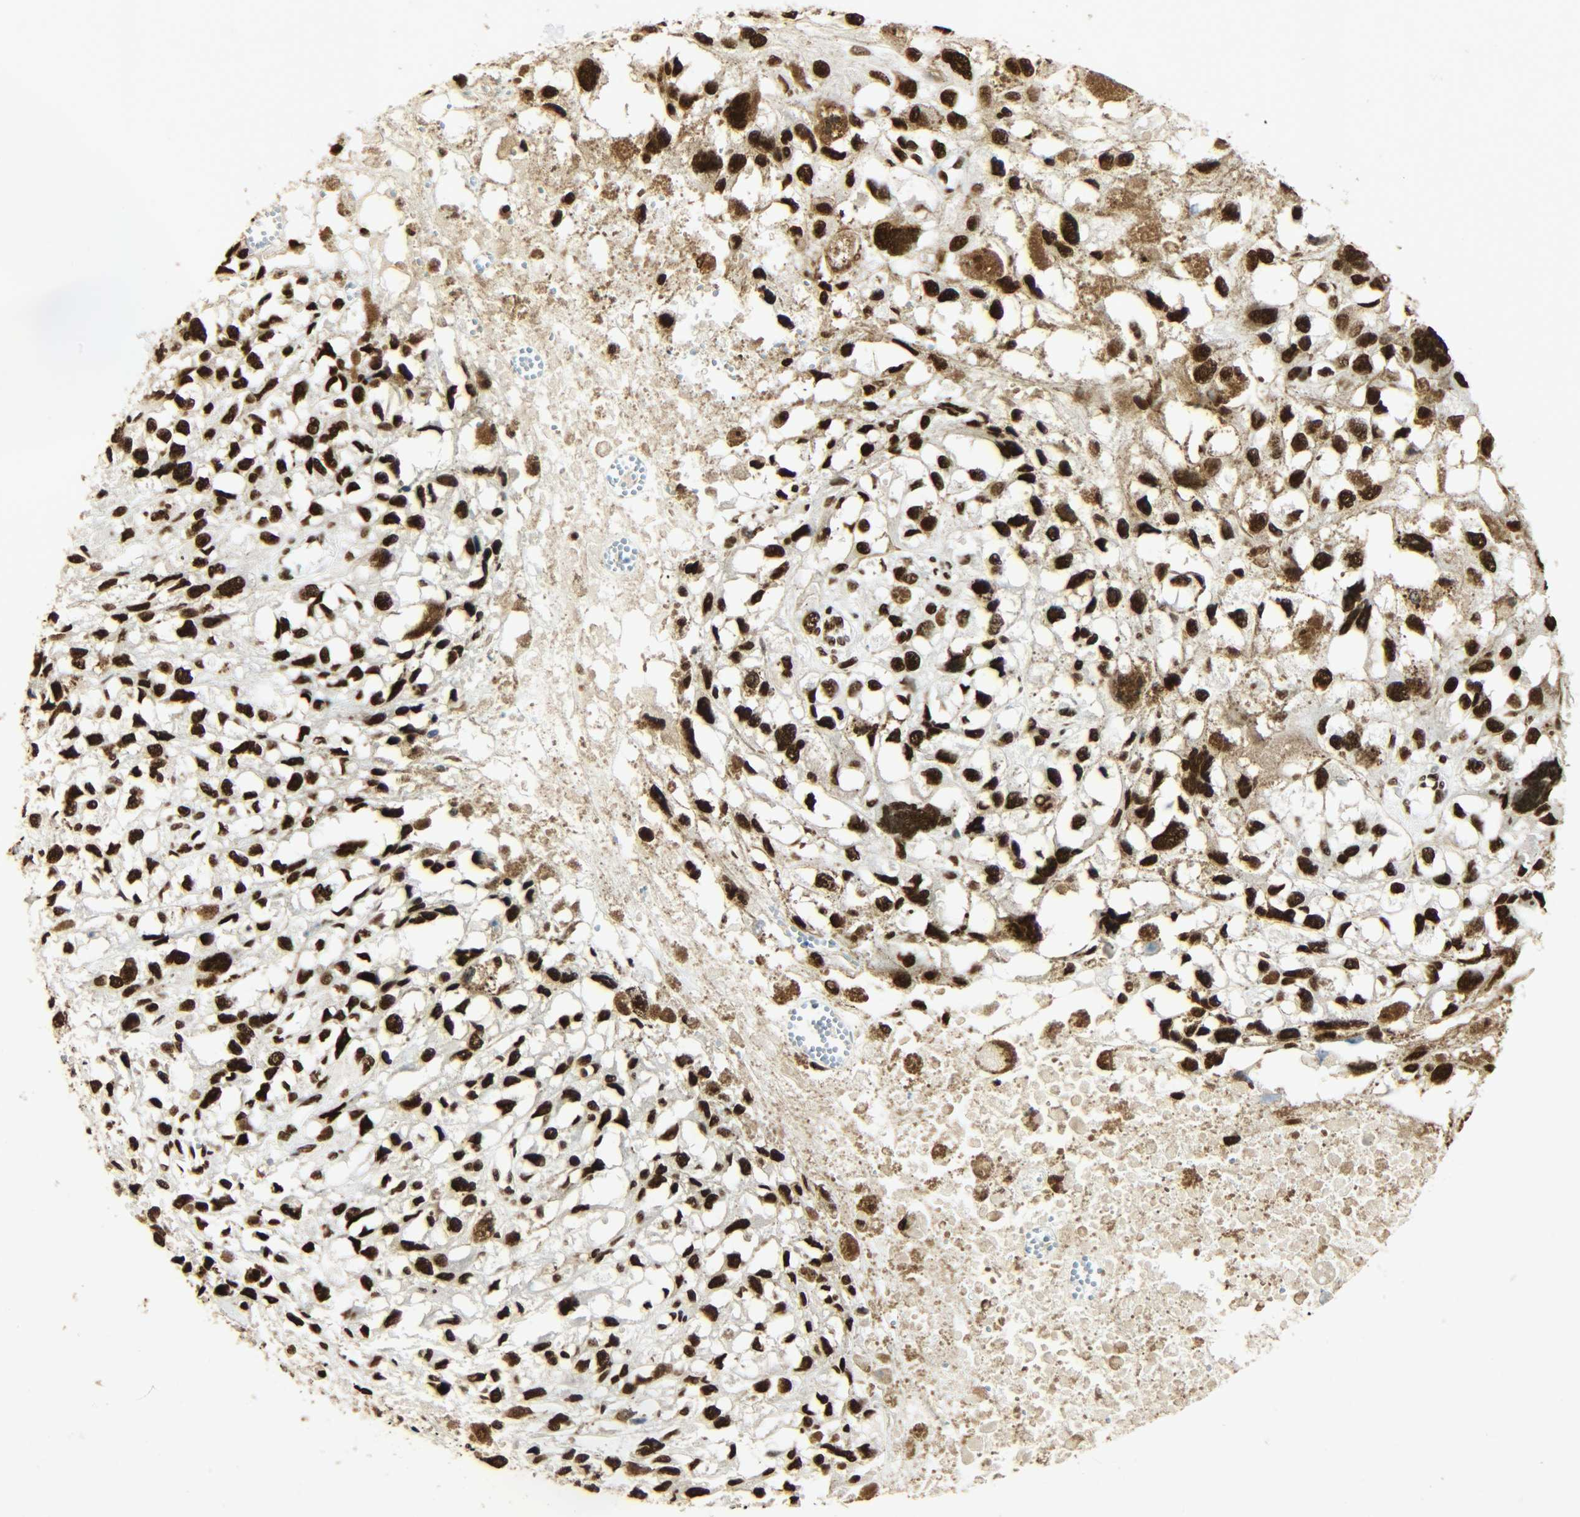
{"staining": {"intensity": "strong", "quantity": ">75%", "location": "nuclear"}, "tissue": "melanoma", "cell_type": "Tumor cells", "image_type": "cancer", "snomed": [{"axis": "morphology", "description": "Malignant melanoma, Metastatic site"}, {"axis": "topography", "description": "Lymph node"}], "caption": "IHC photomicrograph of human malignant melanoma (metastatic site) stained for a protein (brown), which demonstrates high levels of strong nuclear expression in approximately >75% of tumor cells.", "gene": "KHDRBS1", "patient": {"sex": "male", "age": 59}}